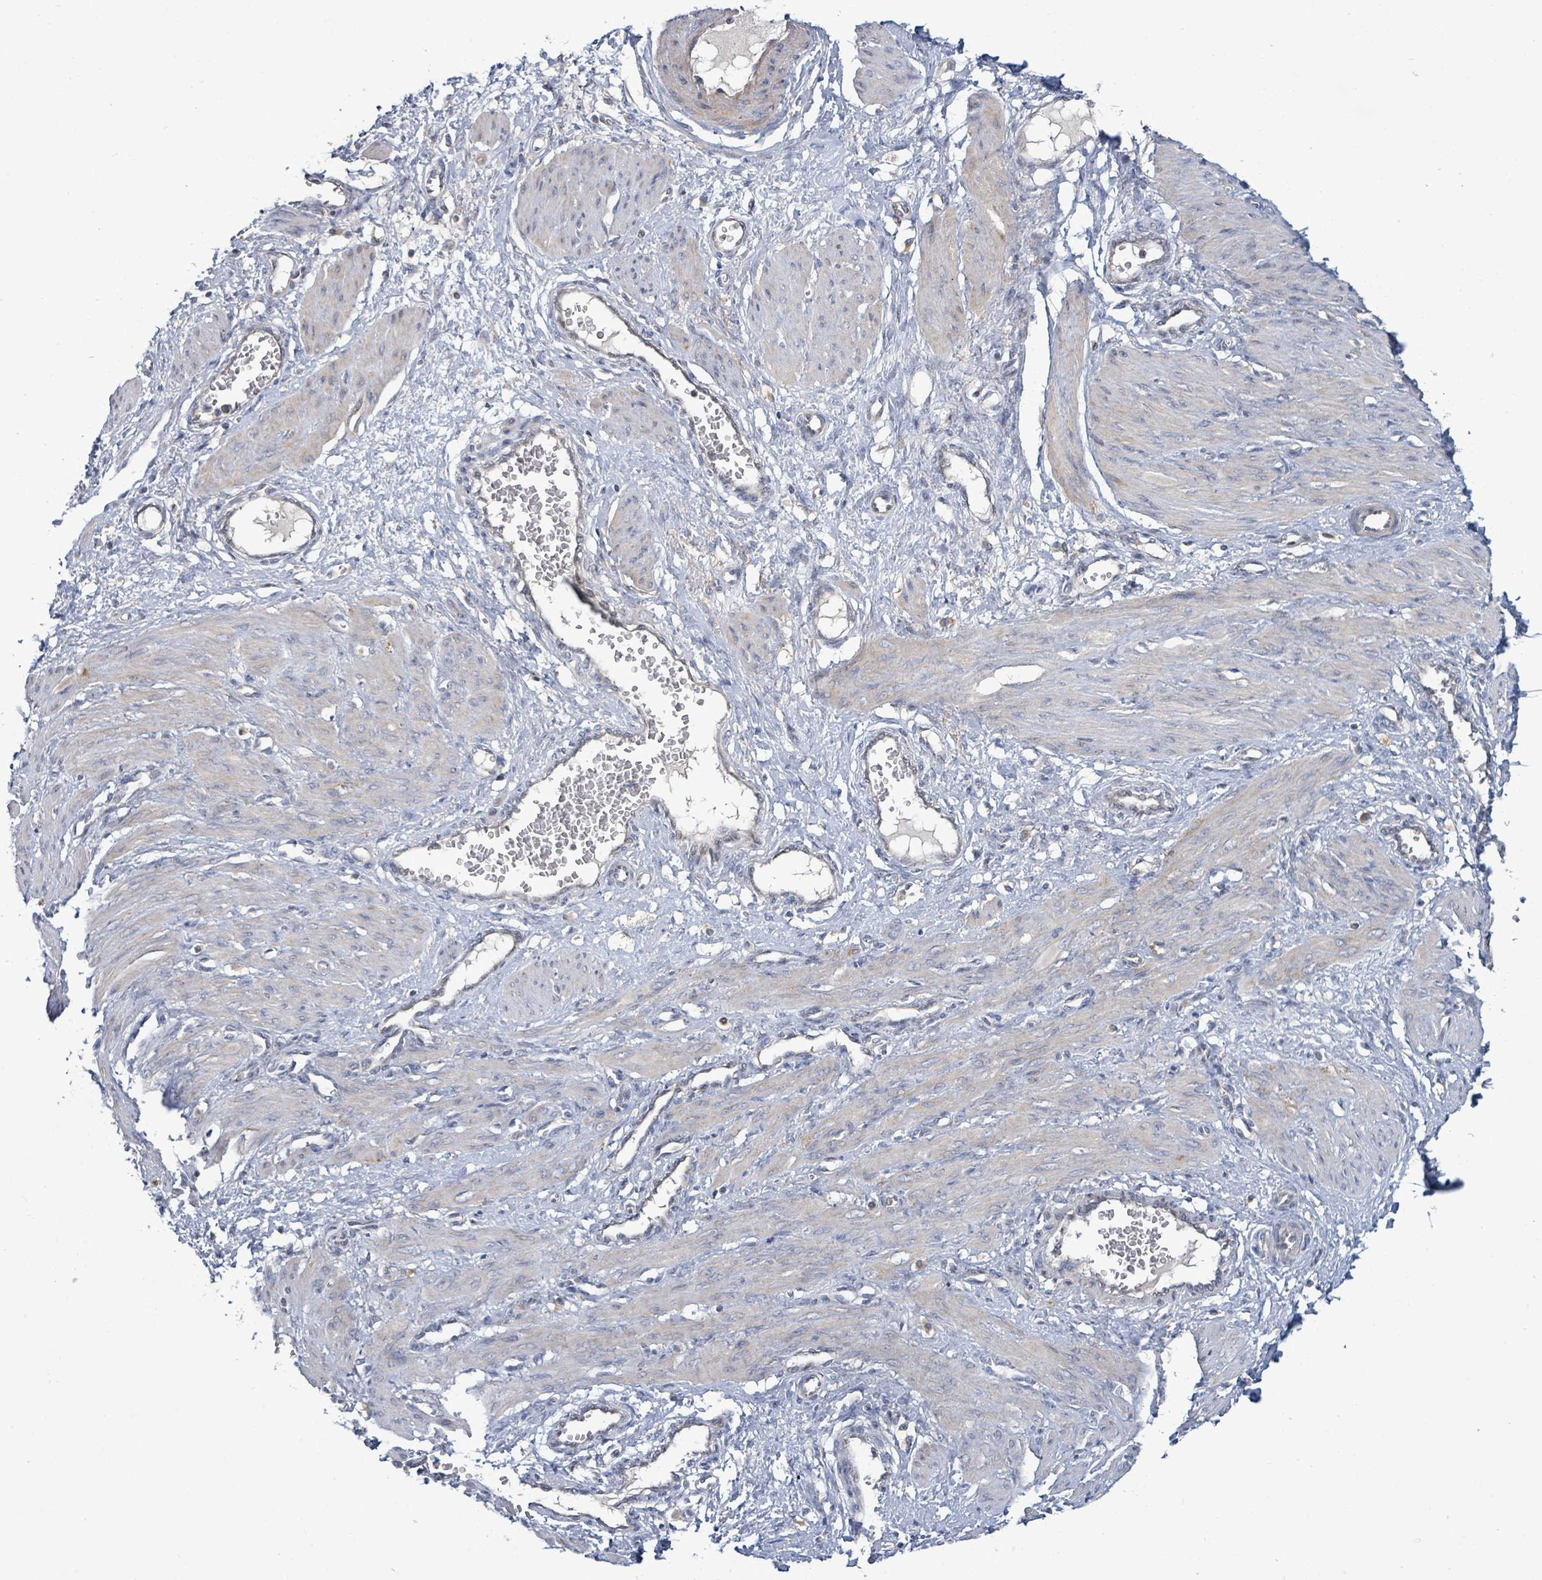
{"staining": {"intensity": "weak", "quantity": "<25%", "location": "cytoplasmic/membranous"}, "tissue": "smooth muscle", "cell_type": "Smooth muscle cells", "image_type": "normal", "snomed": [{"axis": "morphology", "description": "Normal tissue, NOS"}, {"axis": "topography", "description": "Endometrium"}], "caption": "Human smooth muscle stained for a protein using IHC demonstrates no positivity in smooth muscle cells.", "gene": "ZFPM1", "patient": {"sex": "female", "age": 33}}